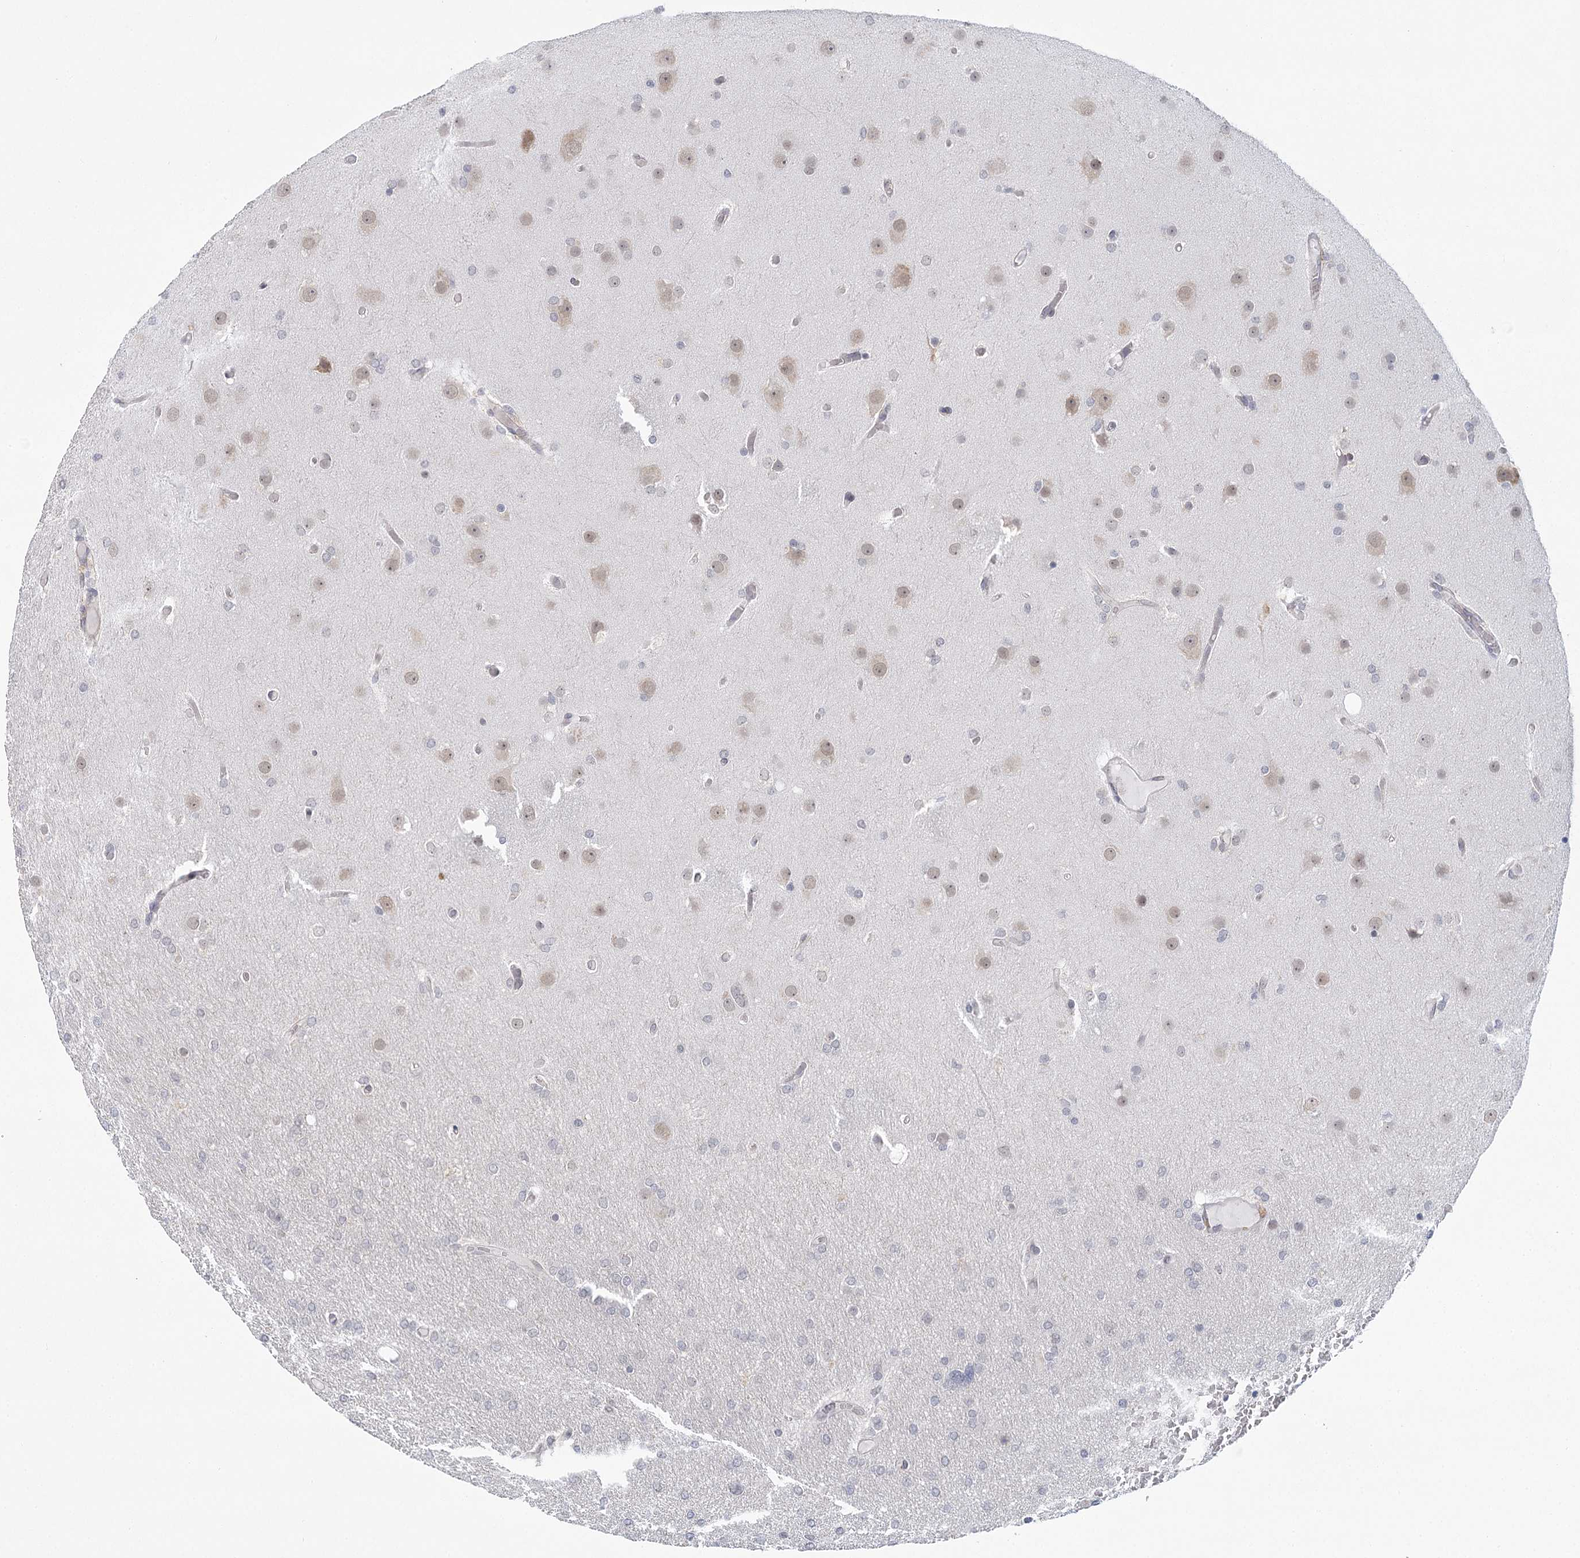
{"staining": {"intensity": "negative", "quantity": "none", "location": "none"}, "tissue": "glioma", "cell_type": "Tumor cells", "image_type": "cancer", "snomed": [{"axis": "morphology", "description": "Glioma, malignant, High grade"}, {"axis": "topography", "description": "Cerebral cortex"}], "caption": "DAB immunohistochemical staining of human malignant glioma (high-grade) shows no significant expression in tumor cells.", "gene": "MED28", "patient": {"sex": "female", "age": 36}}